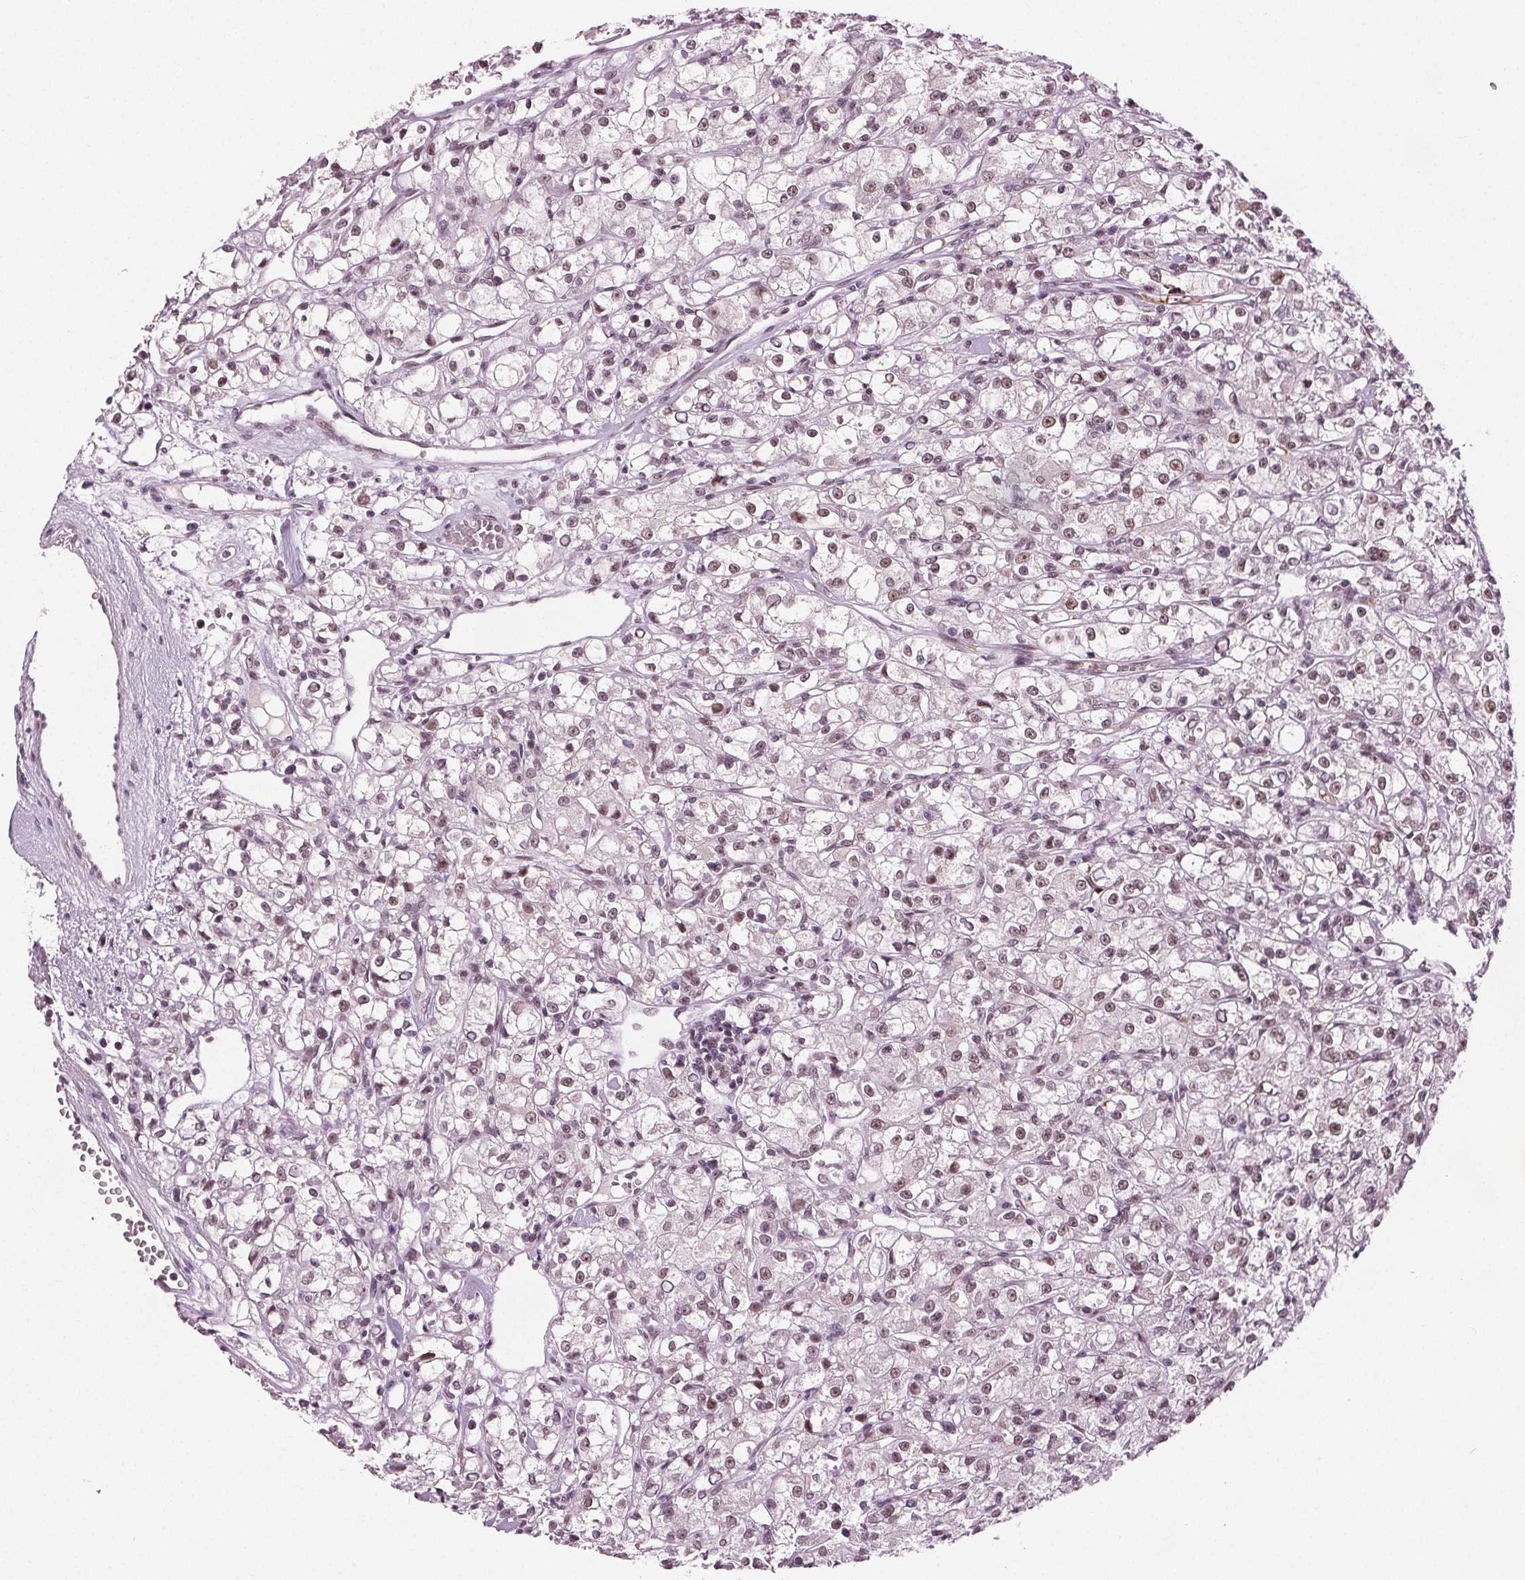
{"staining": {"intensity": "weak", "quantity": ">75%", "location": "nuclear"}, "tissue": "renal cancer", "cell_type": "Tumor cells", "image_type": "cancer", "snomed": [{"axis": "morphology", "description": "Adenocarcinoma, NOS"}, {"axis": "topography", "description": "Kidney"}], "caption": "Protein expression analysis of adenocarcinoma (renal) displays weak nuclear positivity in approximately >75% of tumor cells. The staining was performed using DAB (3,3'-diaminobenzidine) to visualize the protein expression in brown, while the nuclei were stained in blue with hematoxylin (Magnification: 20x).", "gene": "IWS1", "patient": {"sex": "female", "age": 59}}